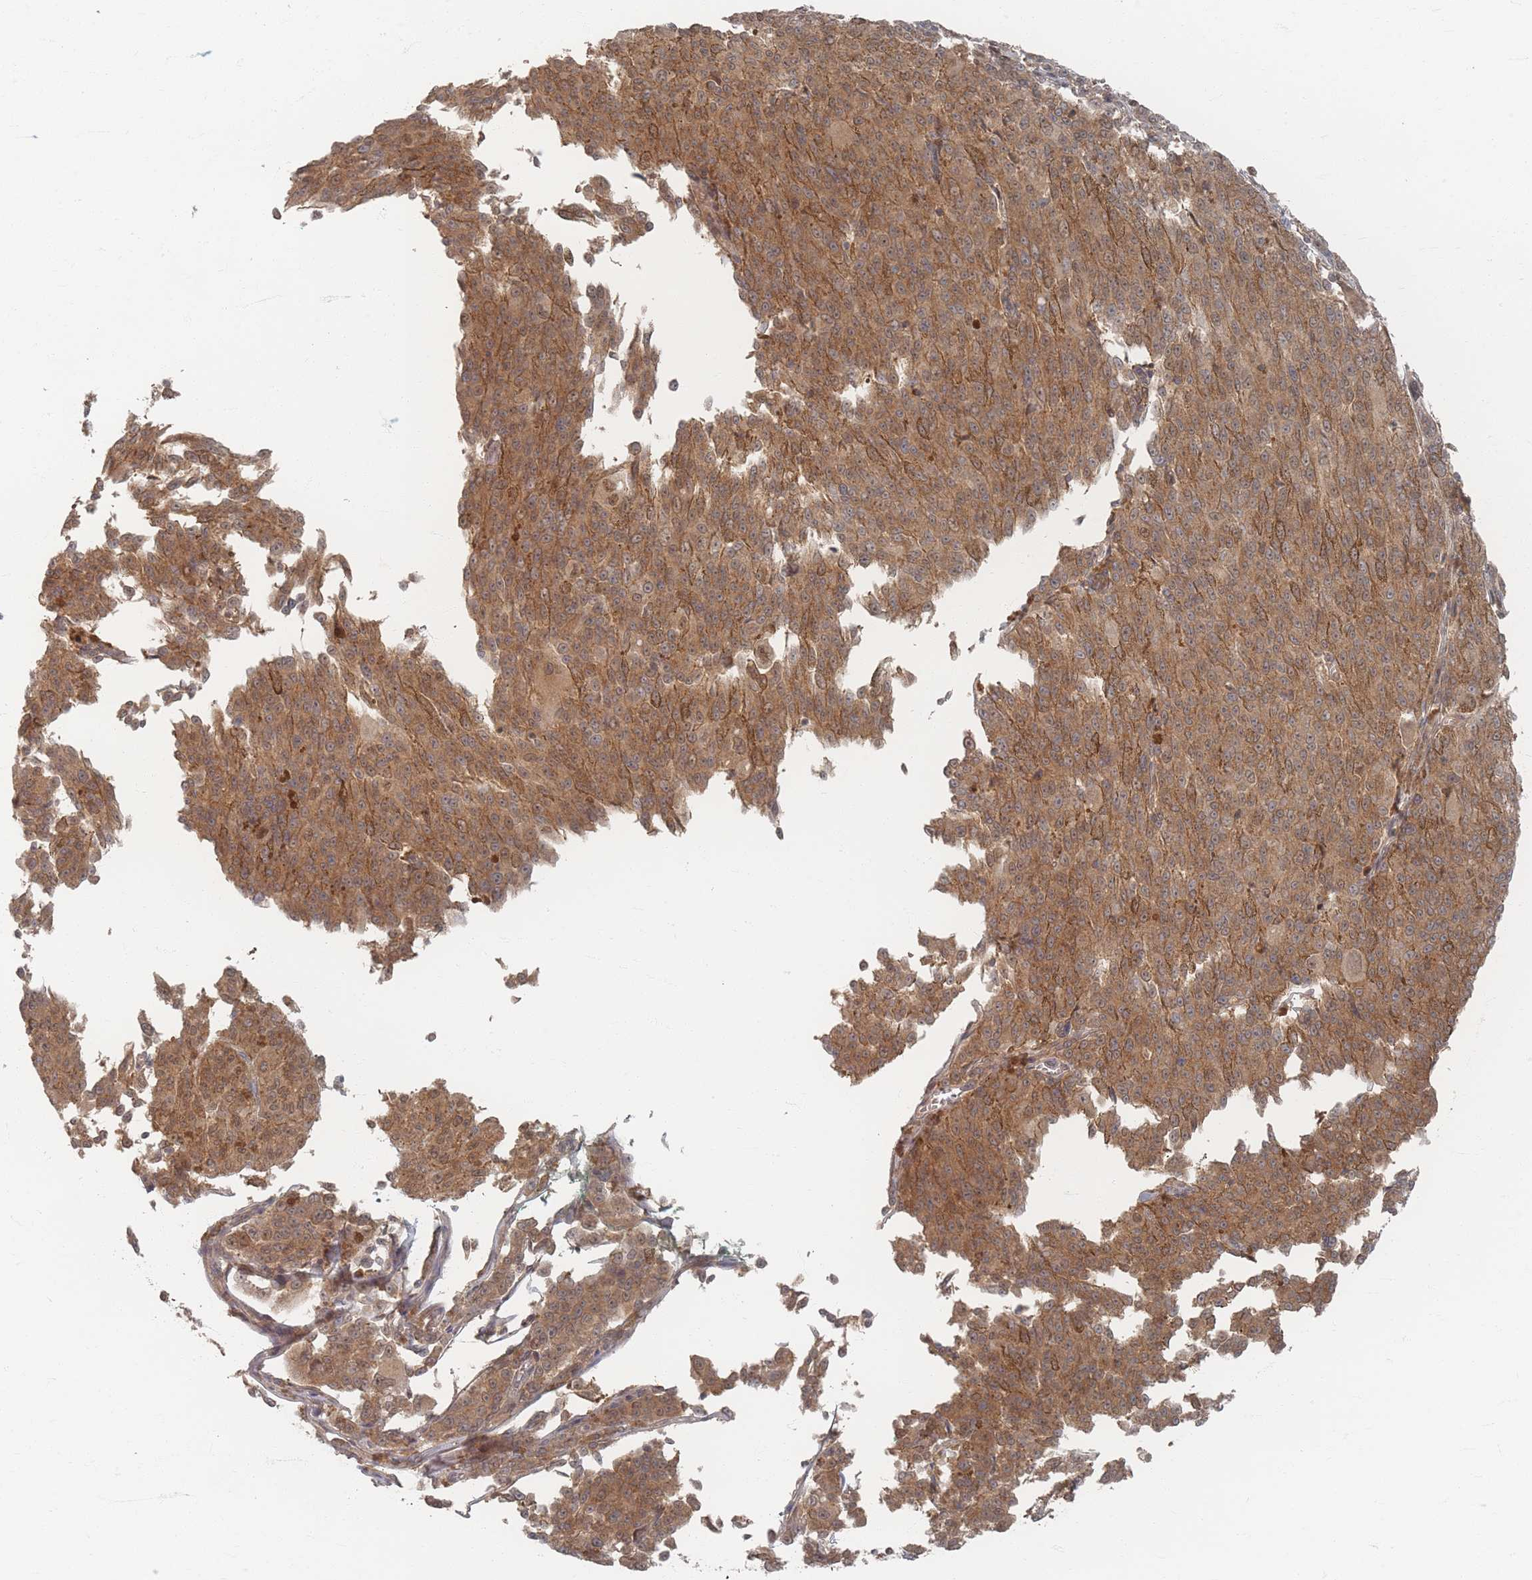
{"staining": {"intensity": "moderate", "quantity": ">75%", "location": "cytoplasmic/membranous"}, "tissue": "melanoma", "cell_type": "Tumor cells", "image_type": "cancer", "snomed": [{"axis": "morphology", "description": "Malignant melanoma, NOS"}, {"axis": "topography", "description": "Skin"}], "caption": "A brown stain labels moderate cytoplasmic/membranous expression of a protein in malignant melanoma tumor cells.", "gene": "PSMD9", "patient": {"sex": "female", "age": 52}}